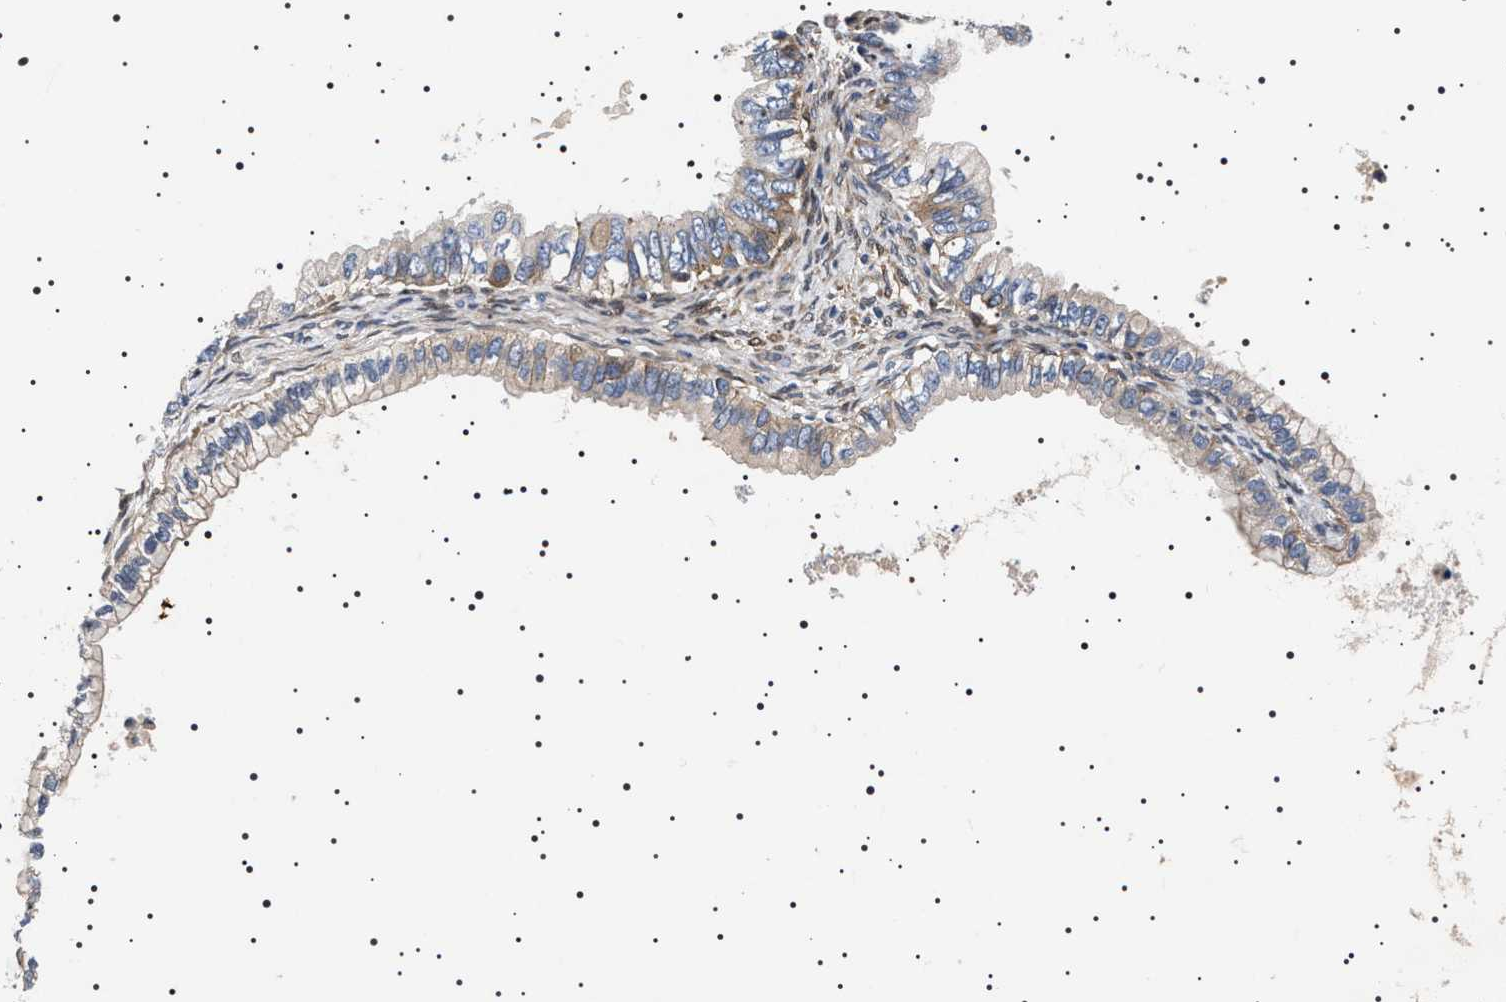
{"staining": {"intensity": "weak", "quantity": "<25%", "location": "cytoplasmic/membranous"}, "tissue": "ovarian cancer", "cell_type": "Tumor cells", "image_type": "cancer", "snomed": [{"axis": "morphology", "description": "Cystadenocarcinoma, mucinous, NOS"}, {"axis": "topography", "description": "Ovary"}], "caption": "A photomicrograph of human ovarian cancer (mucinous cystadenocarcinoma) is negative for staining in tumor cells.", "gene": "SLC4A7", "patient": {"sex": "female", "age": 80}}